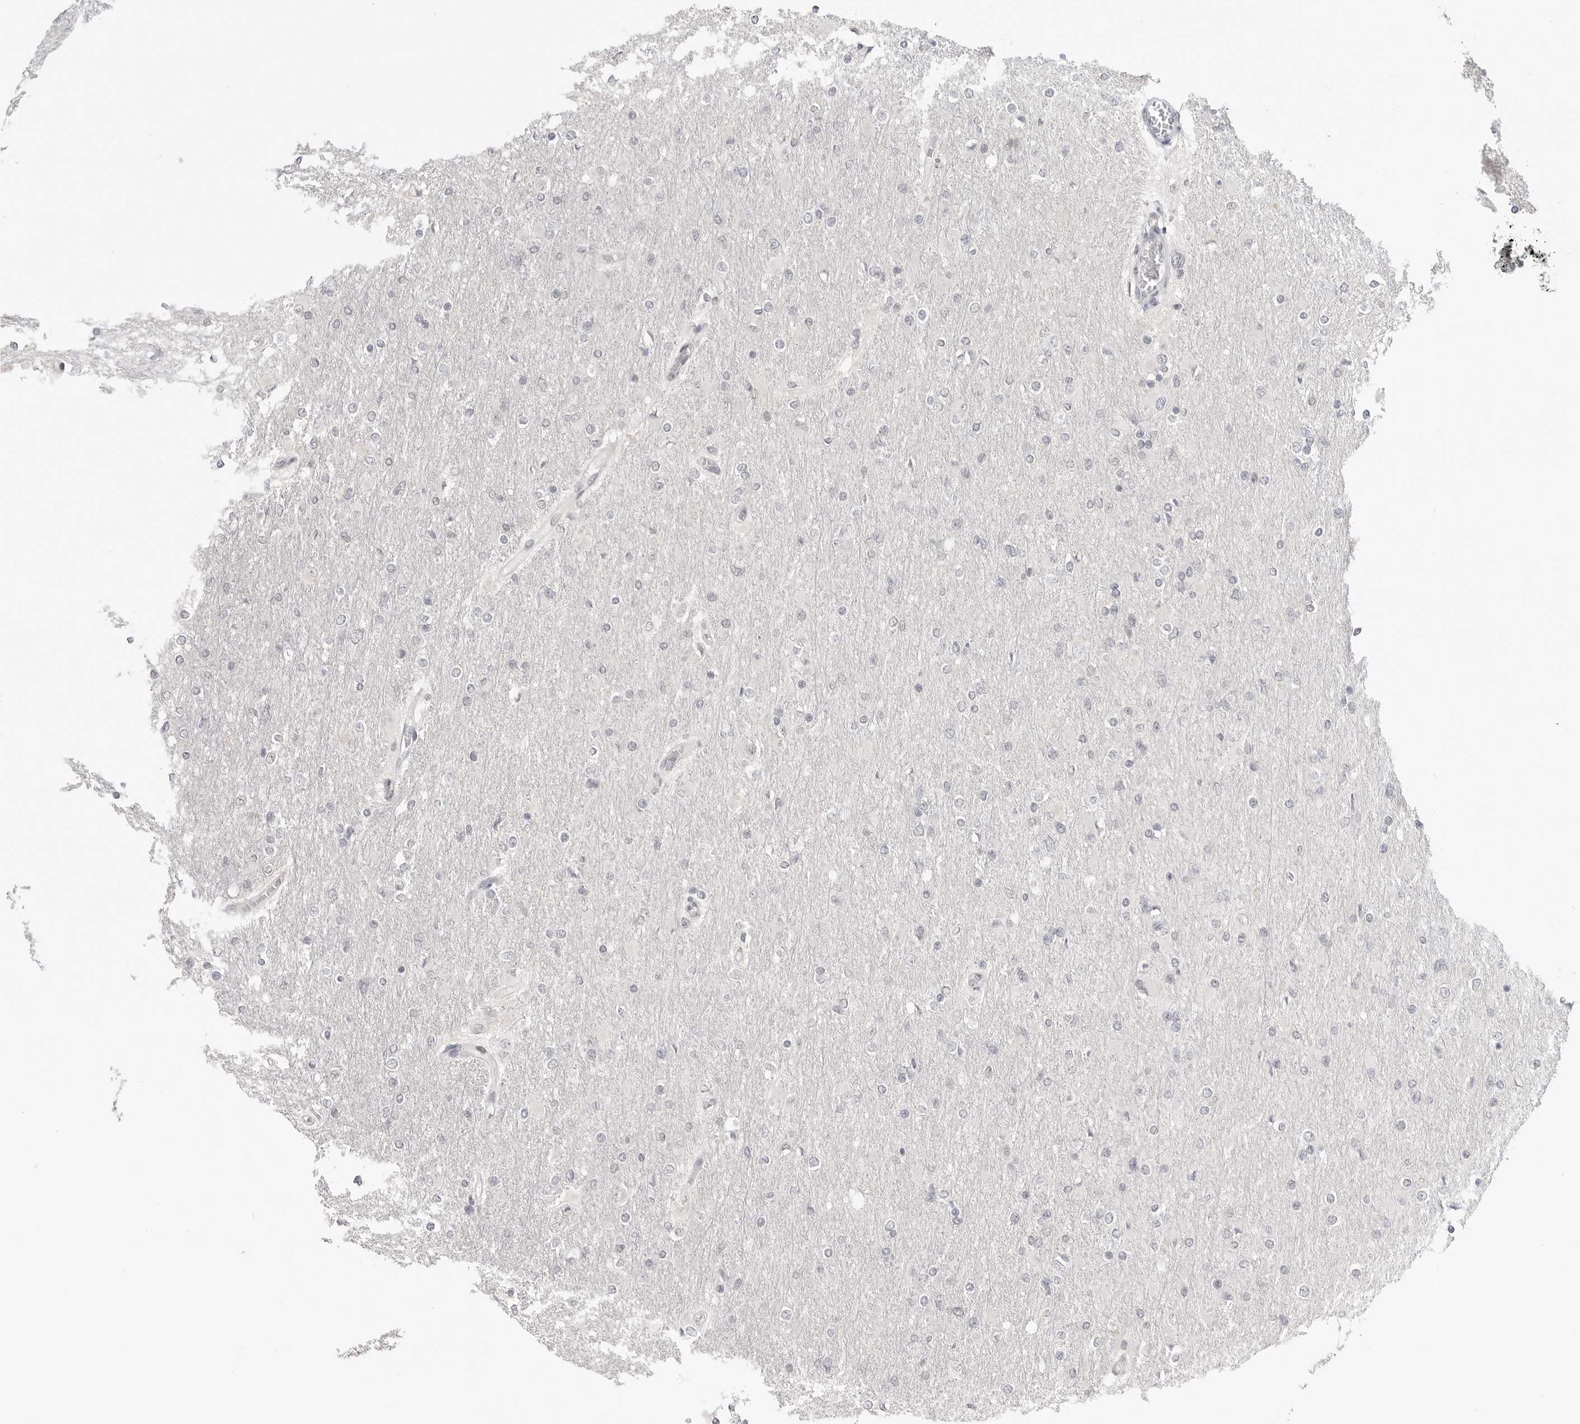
{"staining": {"intensity": "negative", "quantity": "none", "location": "none"}, "tissue": "glioma", "cell_type": "Tumor cells", "image_type": "cancer", "snomed": [{"axis": "morphology", "description": "Glioma, malignant, High grade"}, {"axis": "topography", "description": "Cerebral cortex"}], "caption": "Immunohistochemical staining of malignant high-grade glioma displays no significant expression in tumor cells.", "gene": "KLK11", "patient": {"sex": "female", "age": 36}}